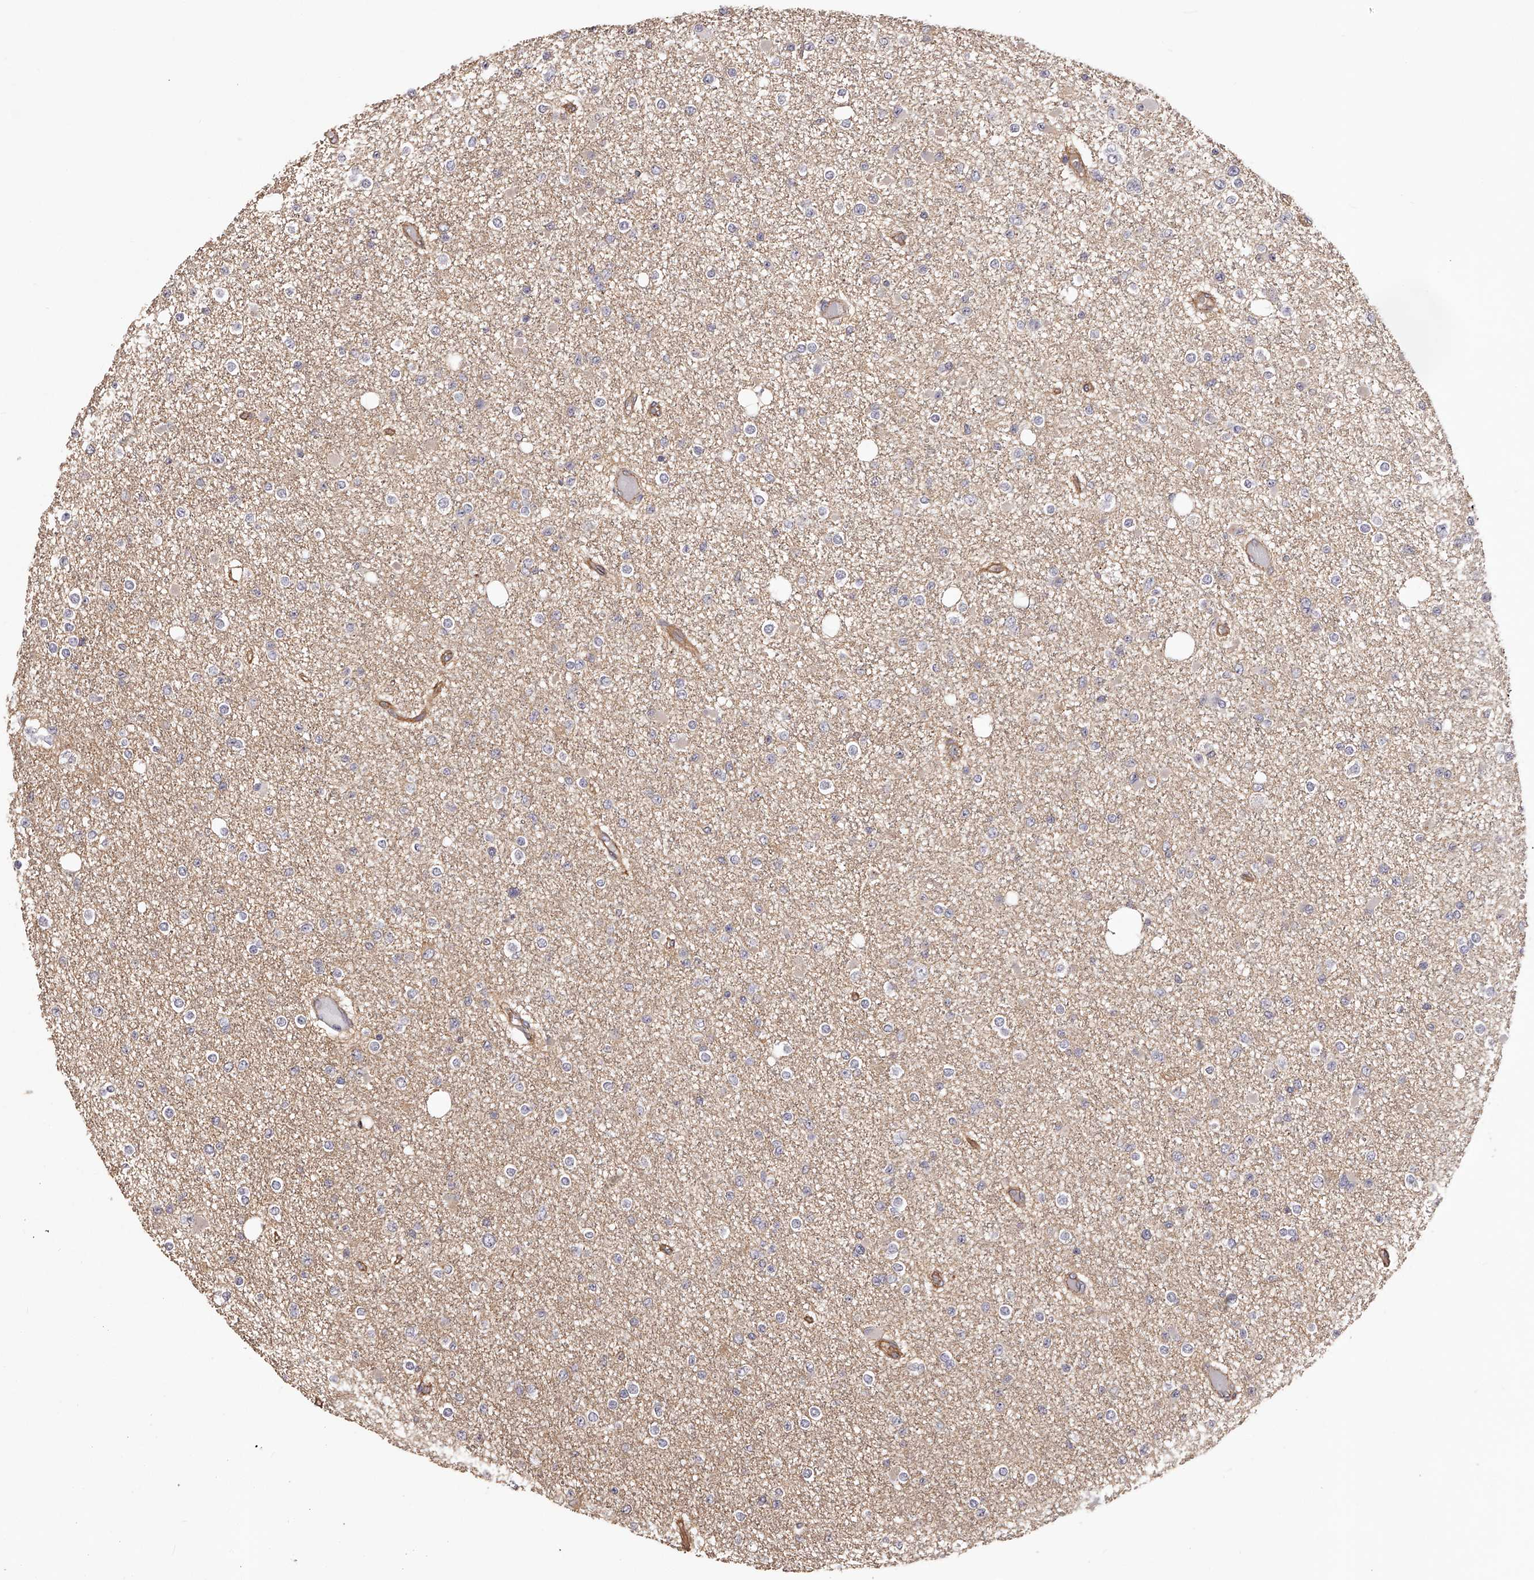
{"staining": {"intensity": "negative", "quantity": "none", "location": "none"}, "tissue": "glioma", "cell_type": "Tumor cells", "image_type": "cancer", "snomed": [{"axis": "morphology", "description": "Glioma, malignant, Low grade"}, {"axis": "topography", "description": "Brain"}], "caption": "The immunohistochemistry micrograph has no significant positivity in tumor cells of glioma tissue. Brightfield microscopy of IHC stained with DAB (brown) and hematoxylin (blue), captured at high magnification.", "gene": "LTV1", "patient": {"sex": "female", "age": 22}}